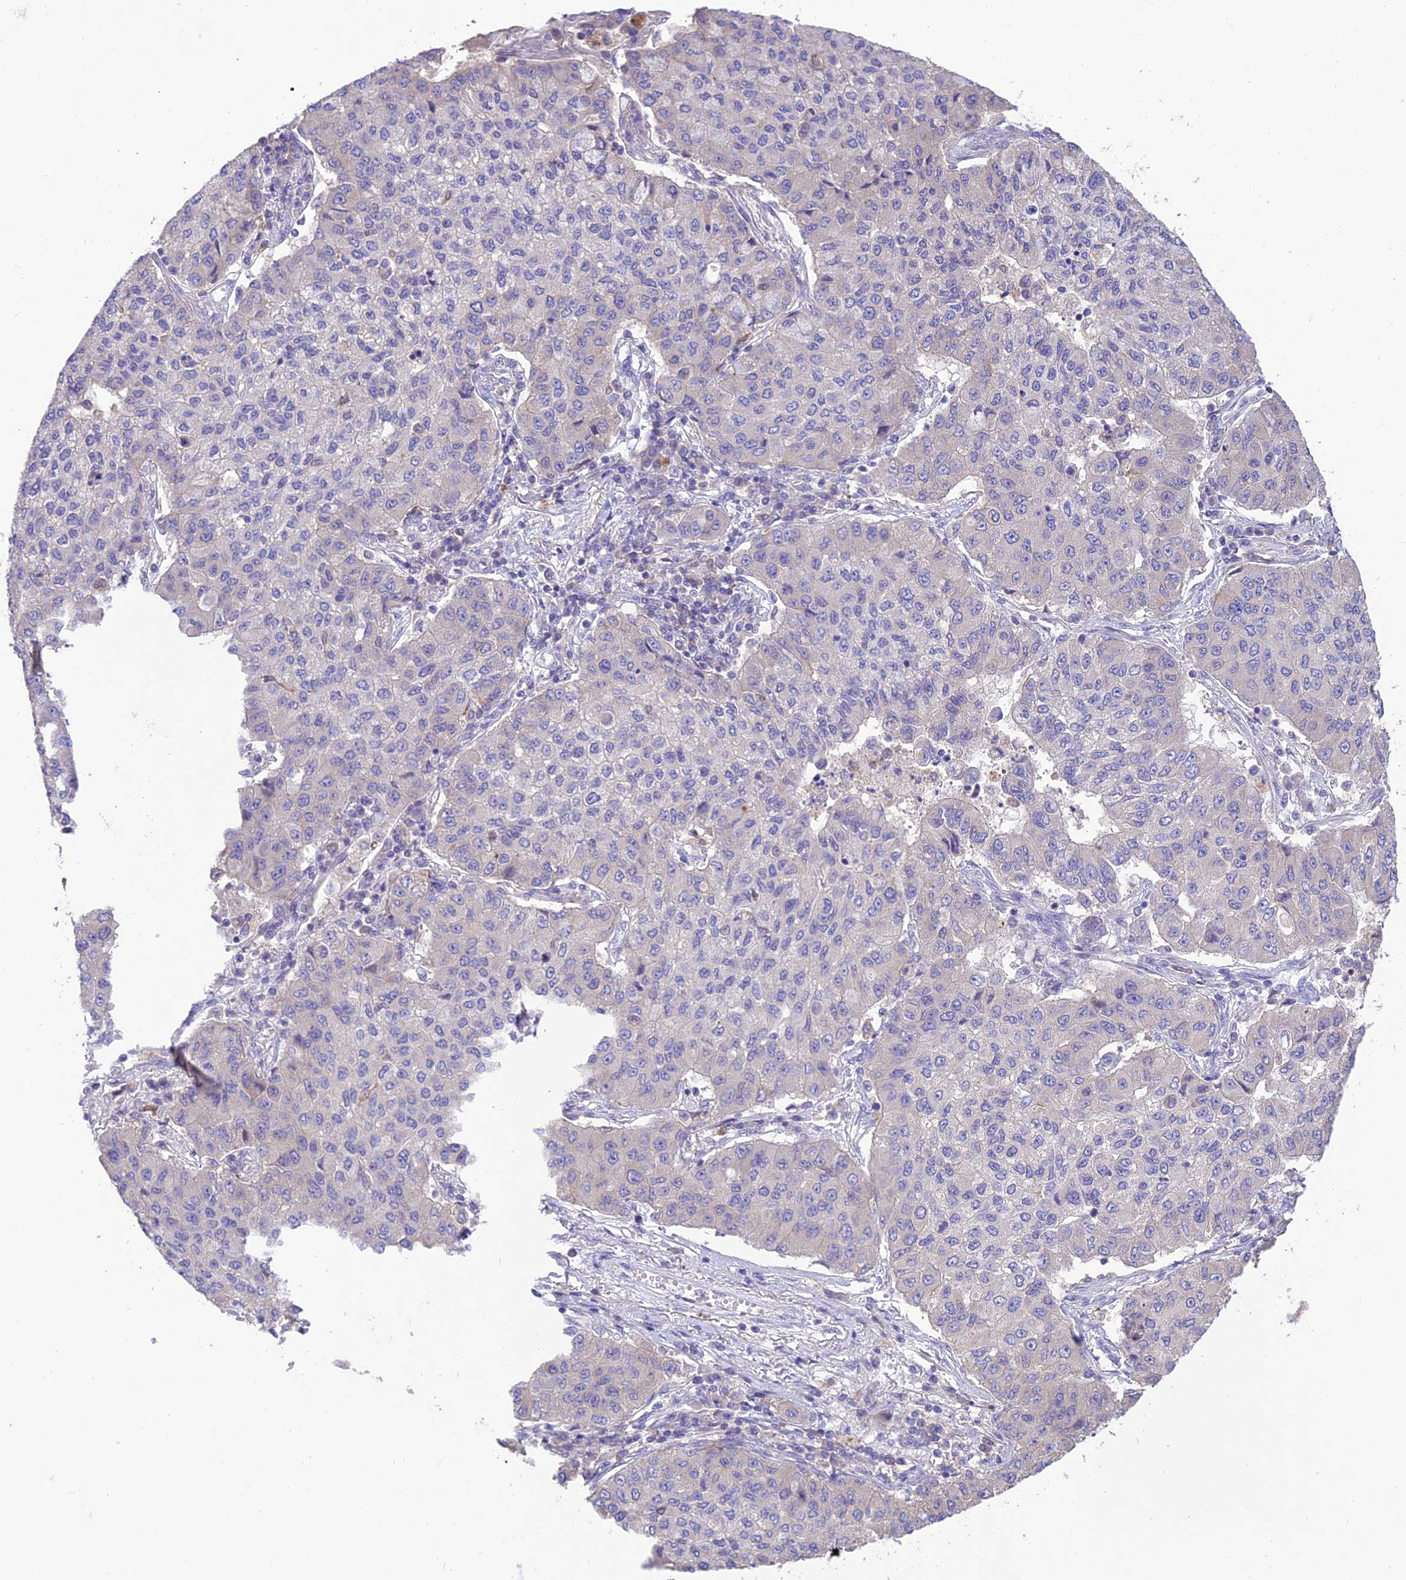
{"staining": {"intensity": "negative", "quantity": "none", "location": "none"}, "tissue": "lung cancer", "cell_type": "Tumor cells", "image_type": "cancer", "snomed": [{"axis": "morphology", "description": "Squamous cell carcinoma, NOS"}, {"axis": "topography", "description": "Lung"}], "caption": "An IHC micrograph of lung cancer is shown. There is no staining in tumor cells of lung cancer.", "gene": "SFT2D2", "patient": {"sex": "male", "age": 74}}